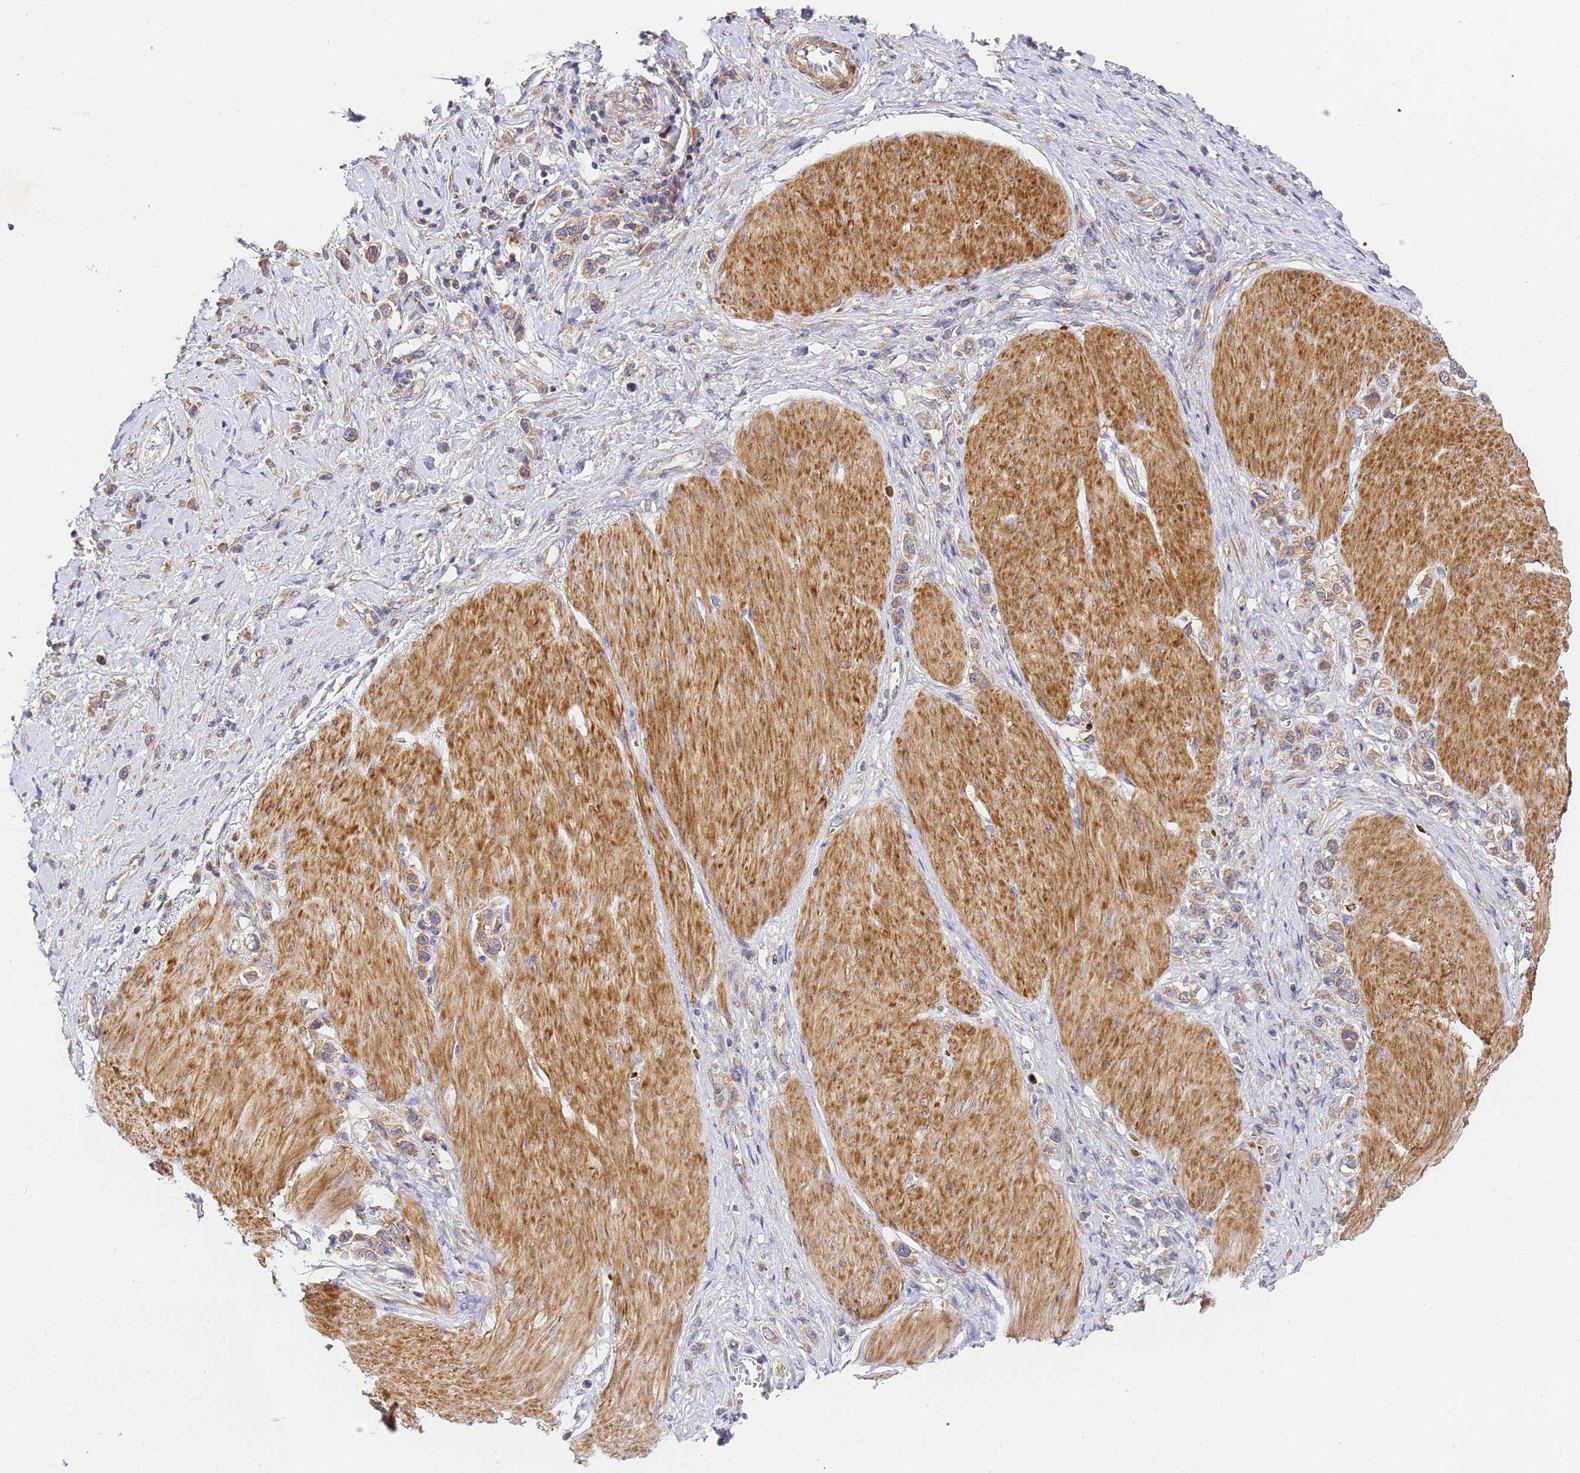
{"staining": {"intensity": "weak", "quantity": ">75%", "location": "cytoplasmic/membranous"}, "tissue": "stomach cancer", "cell_type": "Tumor cells", "image_type": "cancer", "snomed": [{"axis": "morphology", "description": "Normal tissue, NOS"}, {"axis": "morphology", "description": "Adenocarcinoma, NOS"}, {"axis": "topography", "description": "Stomach, upper"}, {"axis": "topography", "description": "Stomach"}], "caption": "The immunohistochemical stain shows weak cytoplasmic/membranous staining in tumor cells of stomach cancer (adenocarcinoma) tissue. The protein is shown in brown color, while the nuclei are stained blue.", "gene": "RPL13A", "patient": {"sex": "female", "age": 65}}